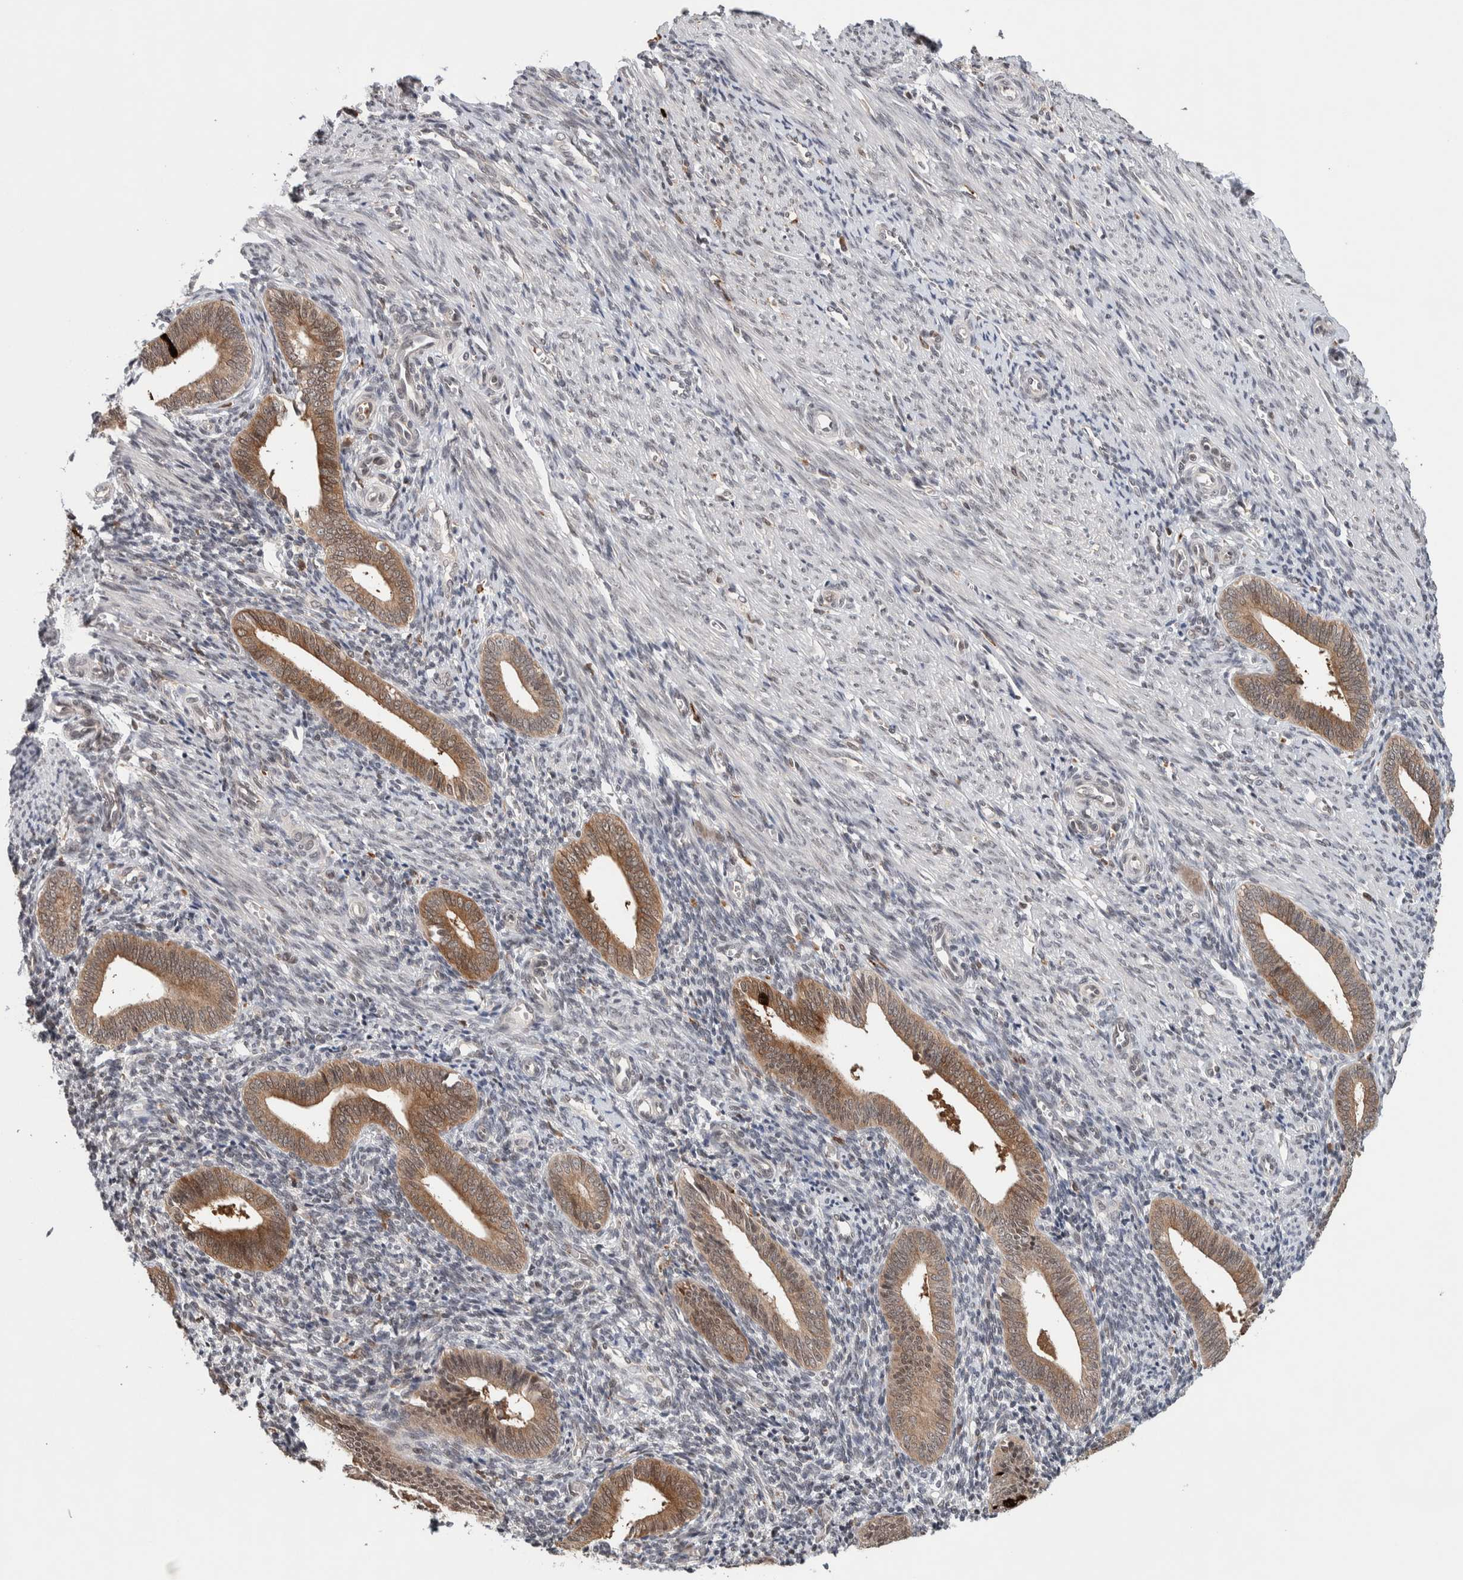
{"staining": {"intensity": "weak", "quantity": "<25%", "location": "cytoplasmic/membranous"}, "tissue": "endometrium", "cell_type": "Cells in endometrial stroma", "image_type": "normal", "snomed": [{"axis": "morphology", "description": "Normal tissue, NOS"}, {"axis": "topography", "description": "Uterus"}, {"axis": "topography", "description": "Endometrium"}], "caption": "The immunohistochemistry (IHC) micrograph has no significant positivity in cells in endometrial stroma of endometrium.", "gene": "KCNK1", "patient": {"sex": "female", "age": 33}}